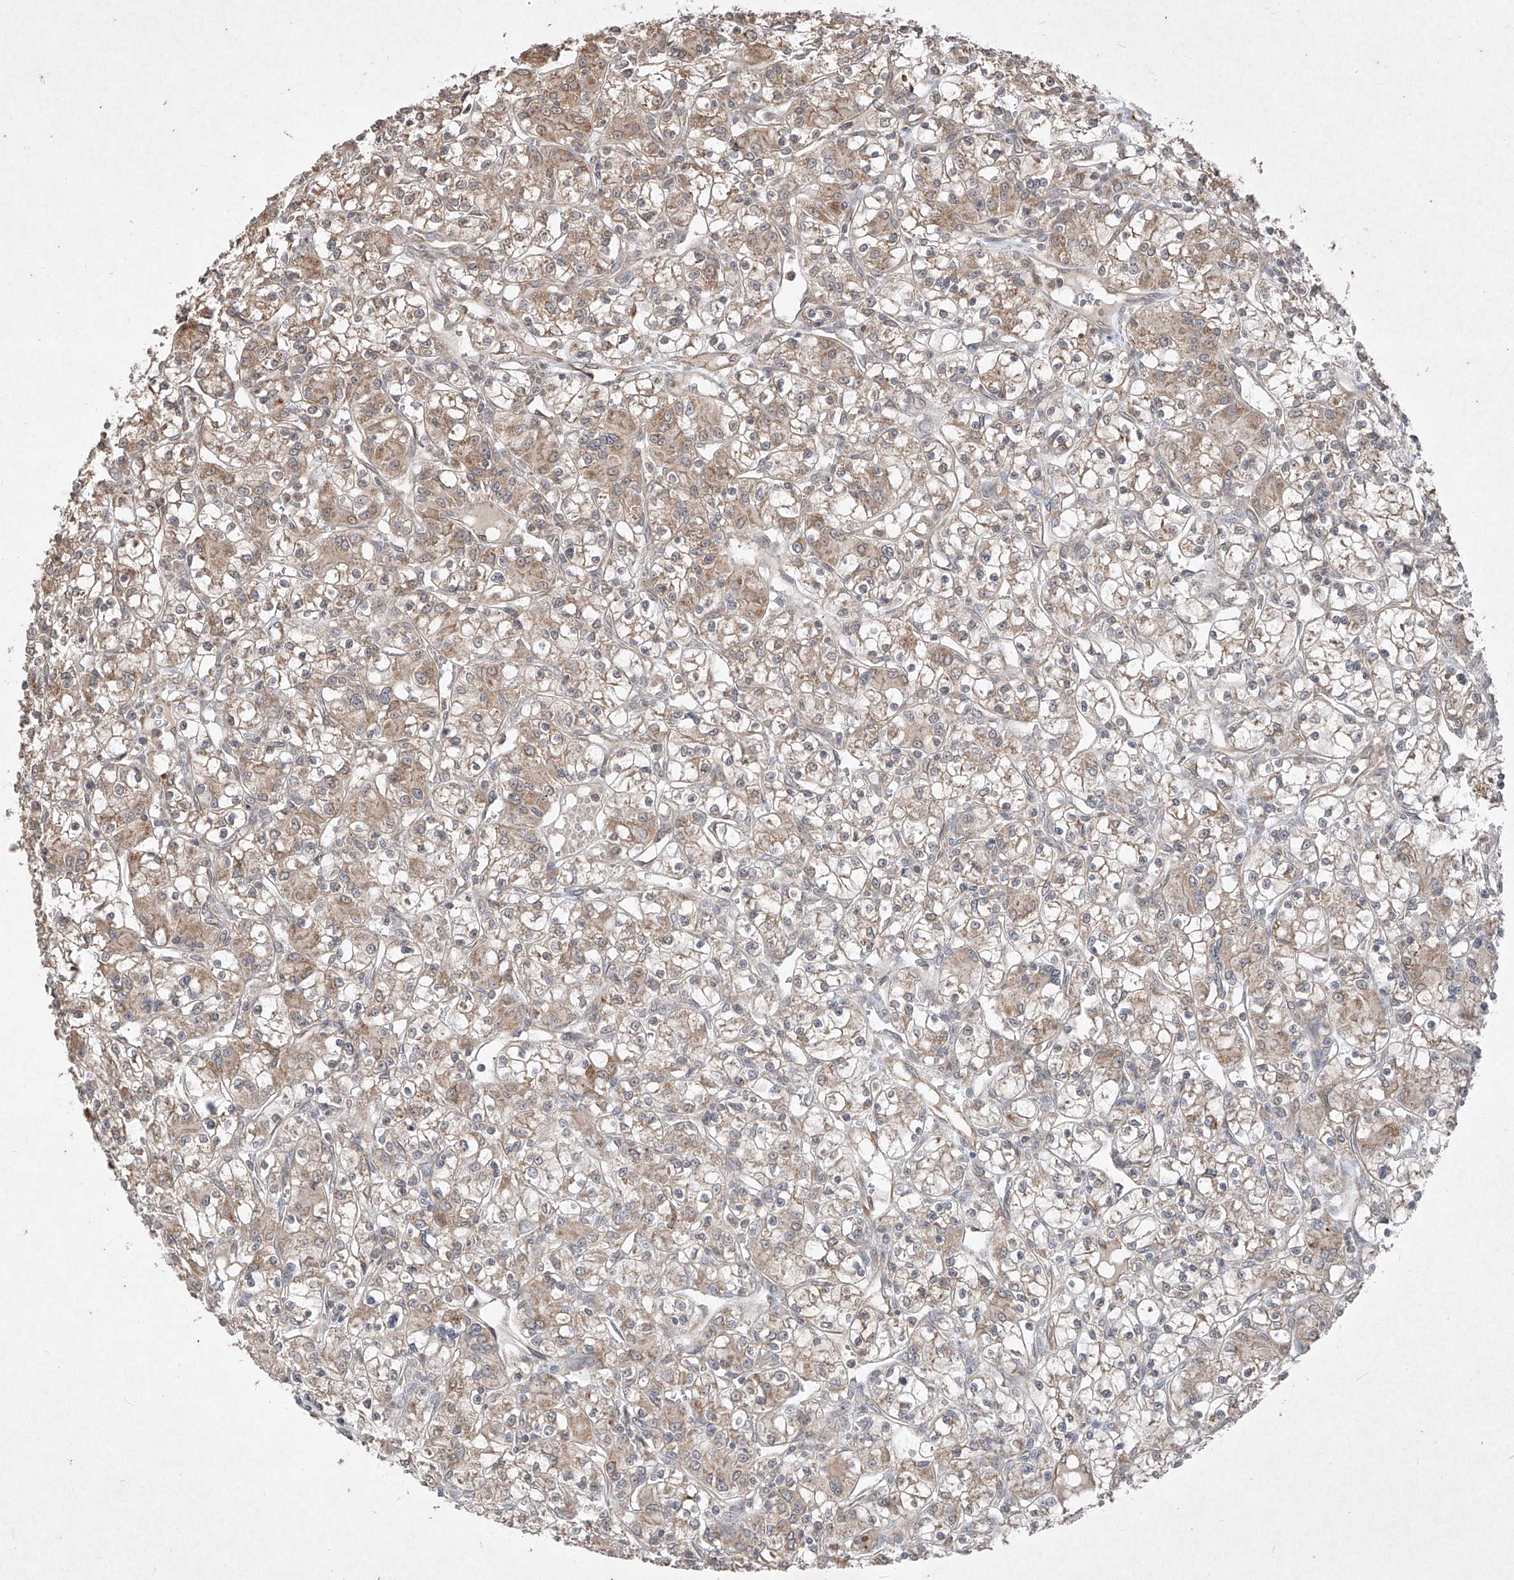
{"staining": {"intensity": "moderate", "quantity": "25%-75%", "location": "cytoplasmic/membranous"}, "tissue": "renal cancer", "cell_type": "Tumor cells", "image_type": "cancer", "snomed": [{"axis": "morphology", "description": "Adenocarcinoma, NOS"}, {"axis": "topography", "description": "Kidney"}], "caption": "DAB immunohistochemical staining of renal adenocarcinoma reveals moderate cytoplasmic/membranous protein staining in approximately 25%-75% of tumor cells.", "gene": "ABCD3", "patient": {"sex": "female", "age": 59}}